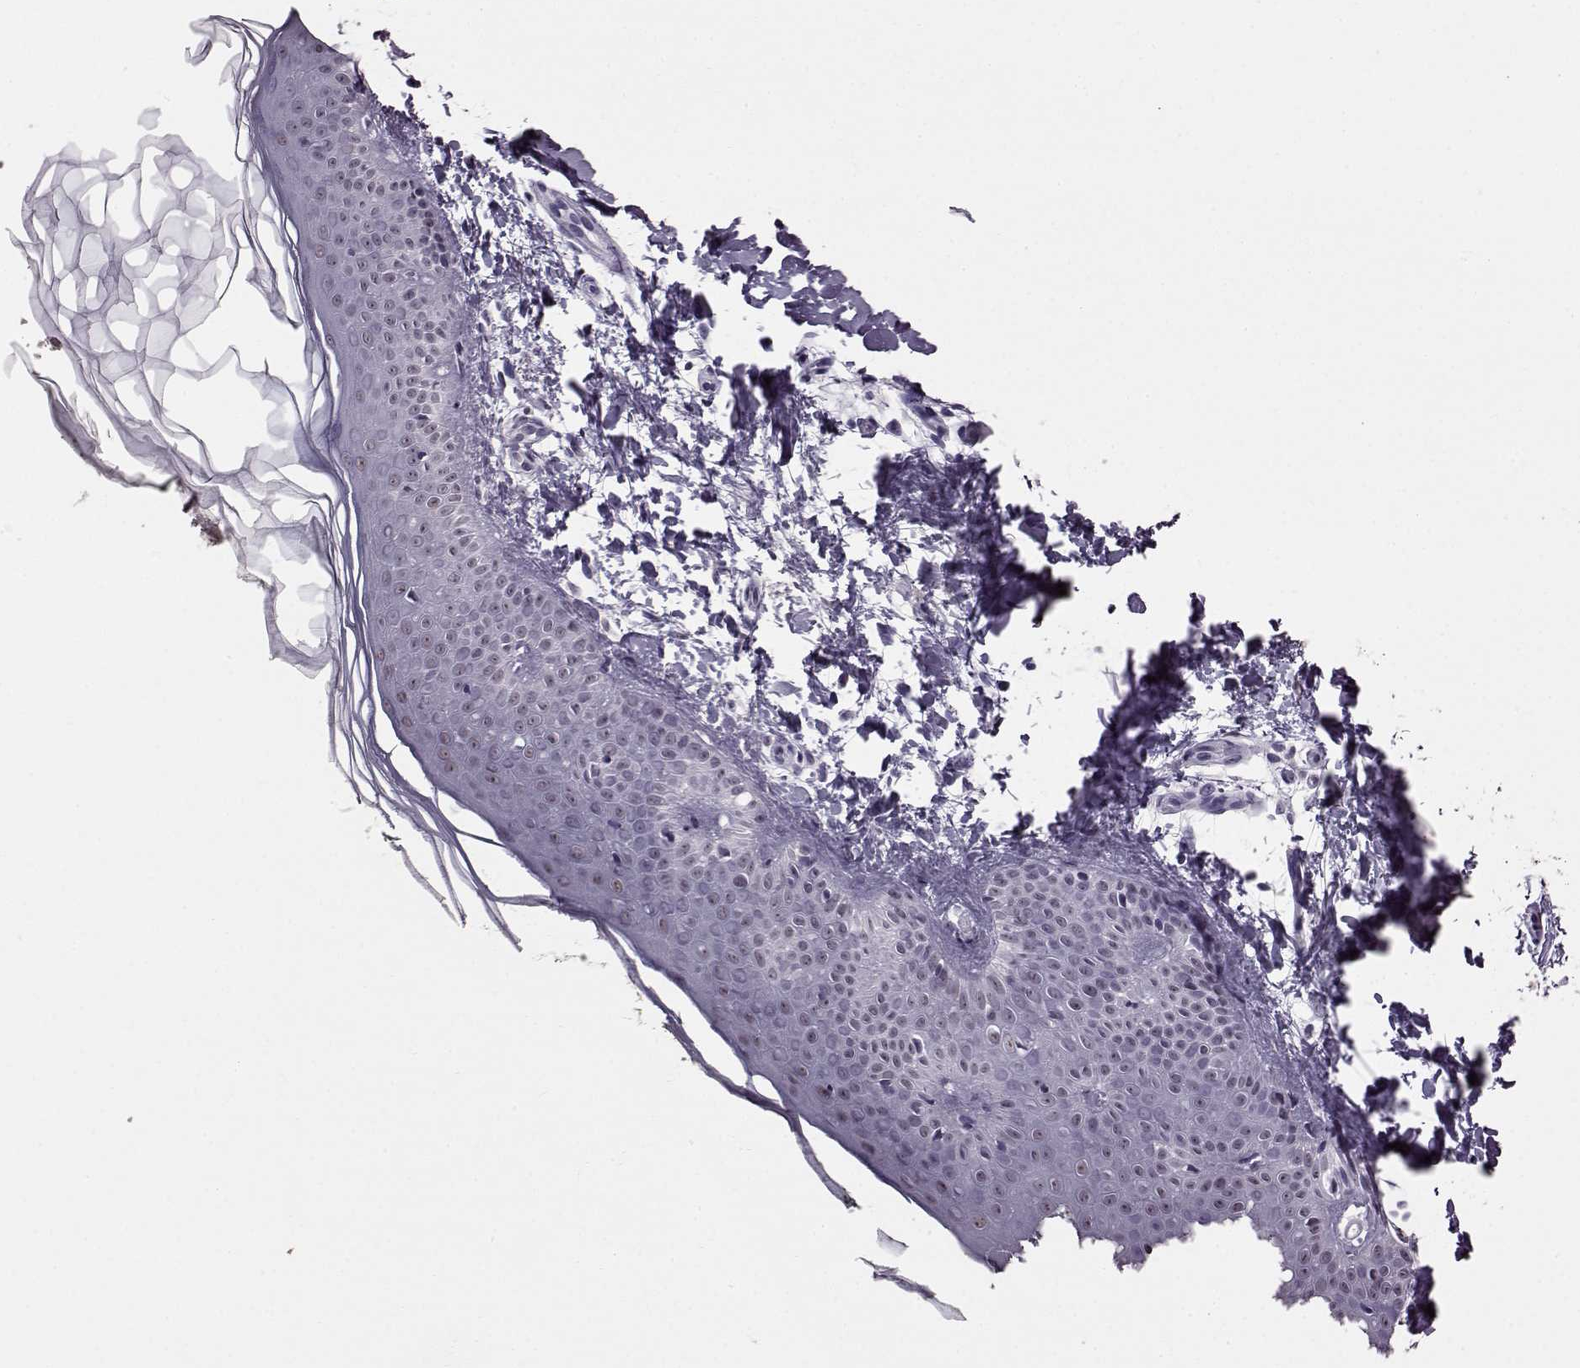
{"staining": {"intensity": "negative", "quantity": "none", "location": "none"}, "tissue": "skin", "cell_type": "Fibroblasts", "image_type": "normal", "snomed": [{"axis": "morphology", "description": "Normal tissue, NOS"}, {"axis": "topography", "description": "Skin"}], "caption": "IHC histopathology image of unremarkable skin: human skin stained with DAB (3,3'-diaminobenzidine) exhibits no significant protein staining in fibroblasts.", "gene": "ADGRG2", "patient": {"sex": "female", "age": 62}}